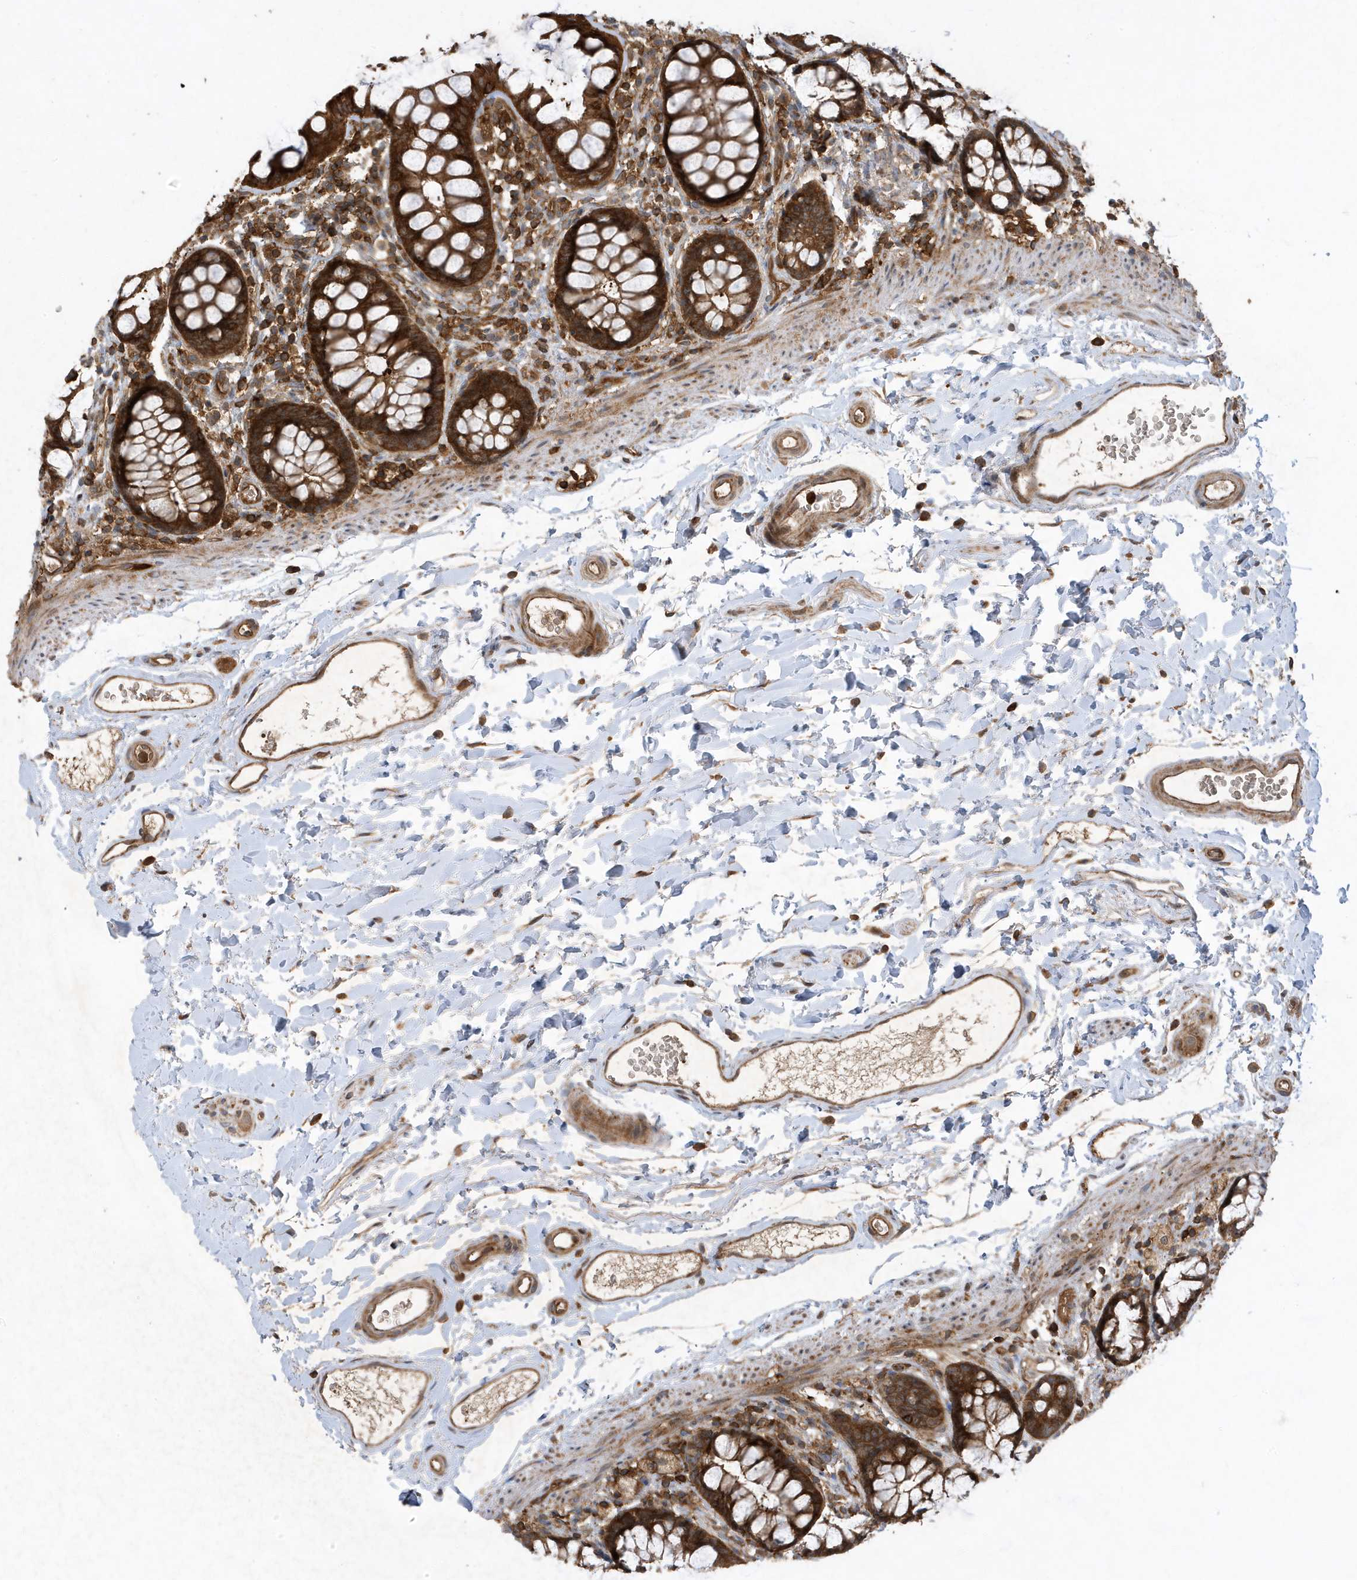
{"staining": {"intensity": "strong", "quantity": ">75%", "location": "cytoplasmic/membranous"}, "tissue": "rectum", "cell_type": "Glandular cells", "image_type": "normal", "snomed": [{"axis": "morphology", "description": "Normal tissue, NOS"}, {"axis": "topography", "description": "Rectum"}], "caption": "Glandular cells demonstrate high levels of strong cytoplasmic/membranous expression in about >75% of cells in unremarkable rectum. Nuclei are stained in blue.", "gene": "LAPTM4A", "patient": {"sex": "female", "age": 65}}